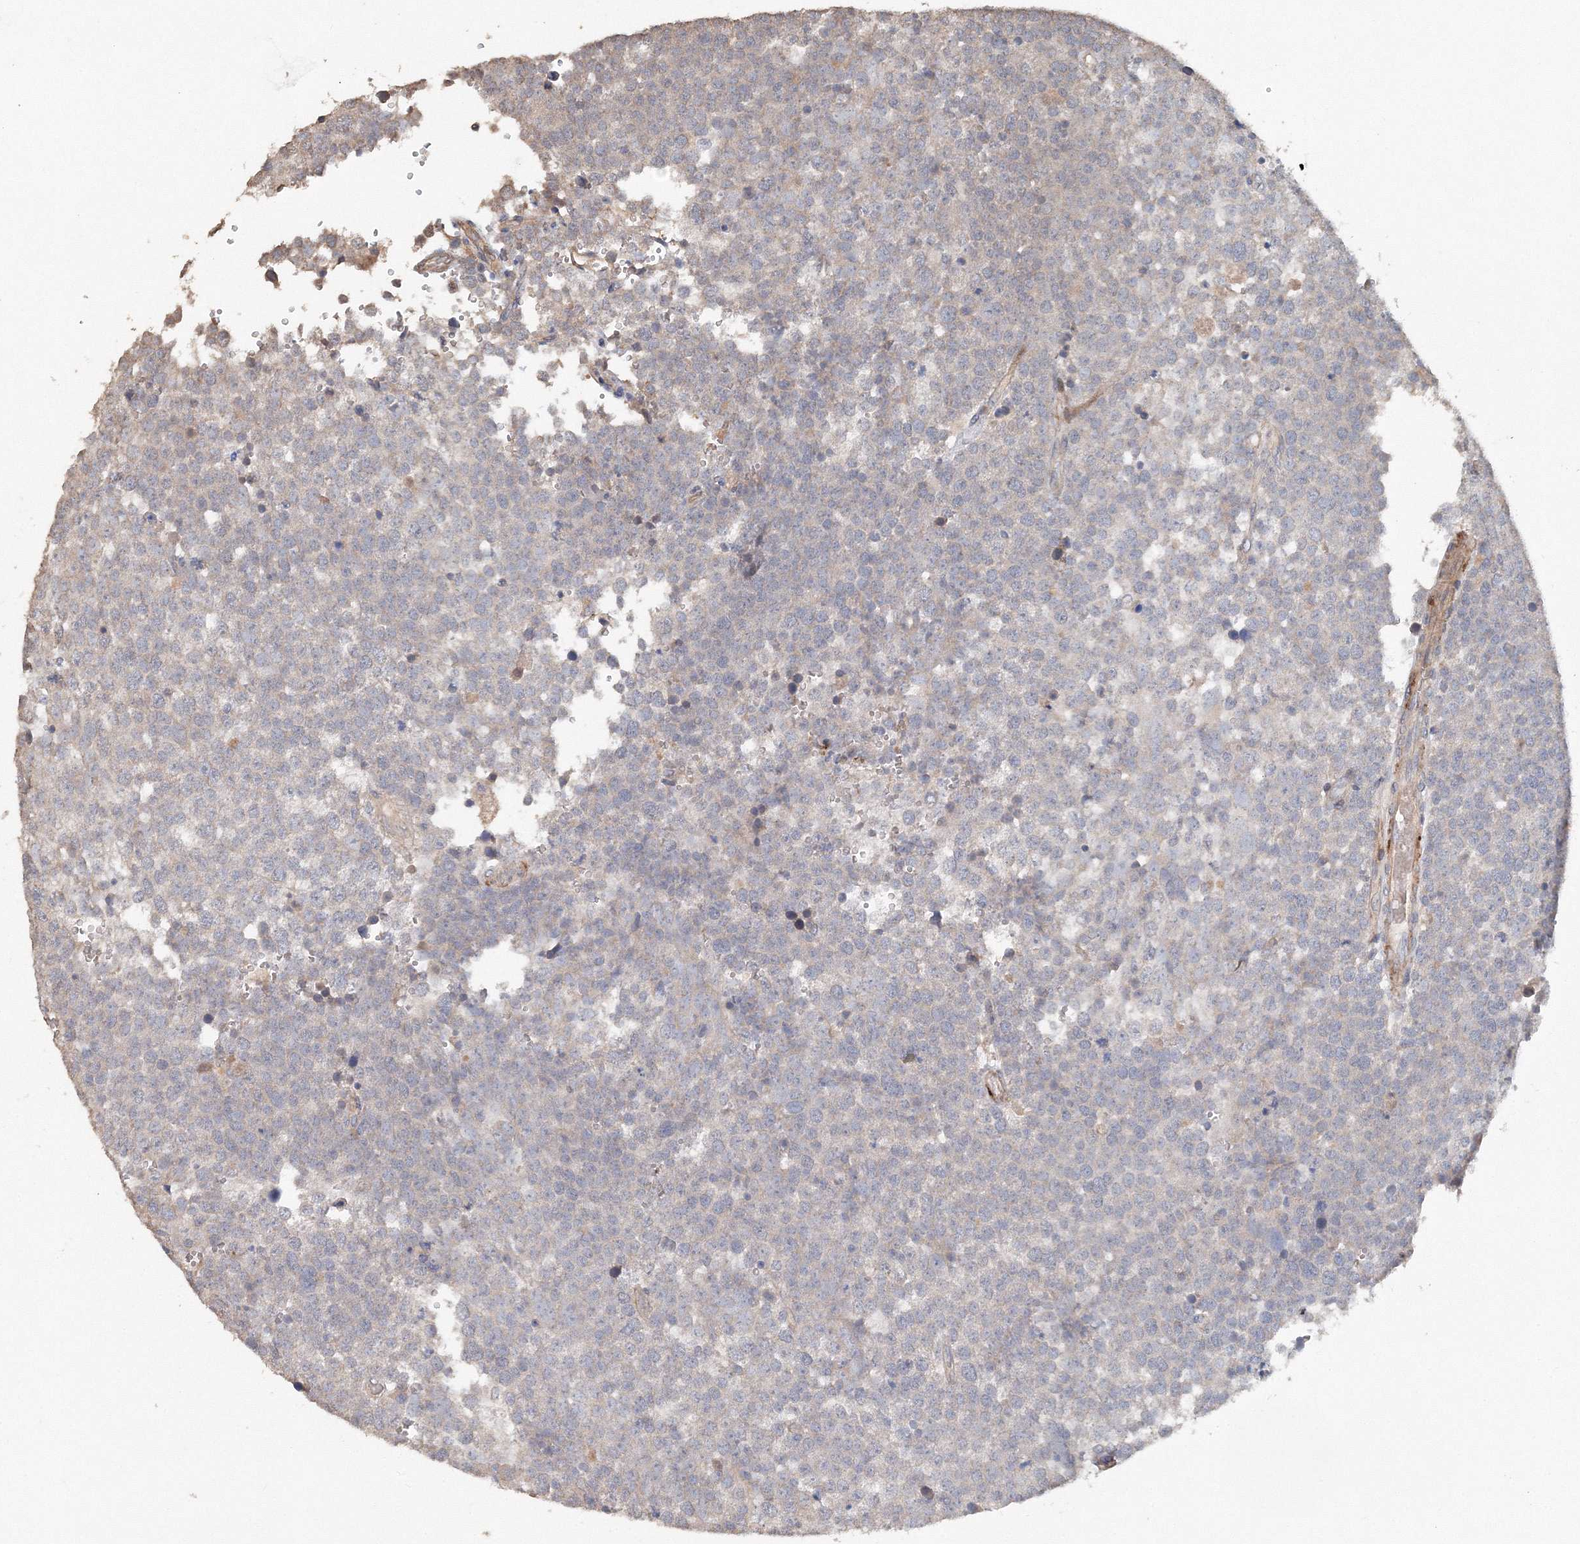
{"staining": {"intensity": "negative", "quantity": "none", "location": "none"}, "tissue": "testis cancer", "cell_type": "Tumor cells", "image_type": "cancer", "snomed": [{"axis": "morphology", "description": "Seminoma, NOS"}, {"axis": "topography", "description": "Testis"}], "caption": "Histopathology image shows no protein positivity in tumor cells of seminoma (testis) tissue.", "gene": "NALF2", "patient": {"sex": "male", "age": 71}}